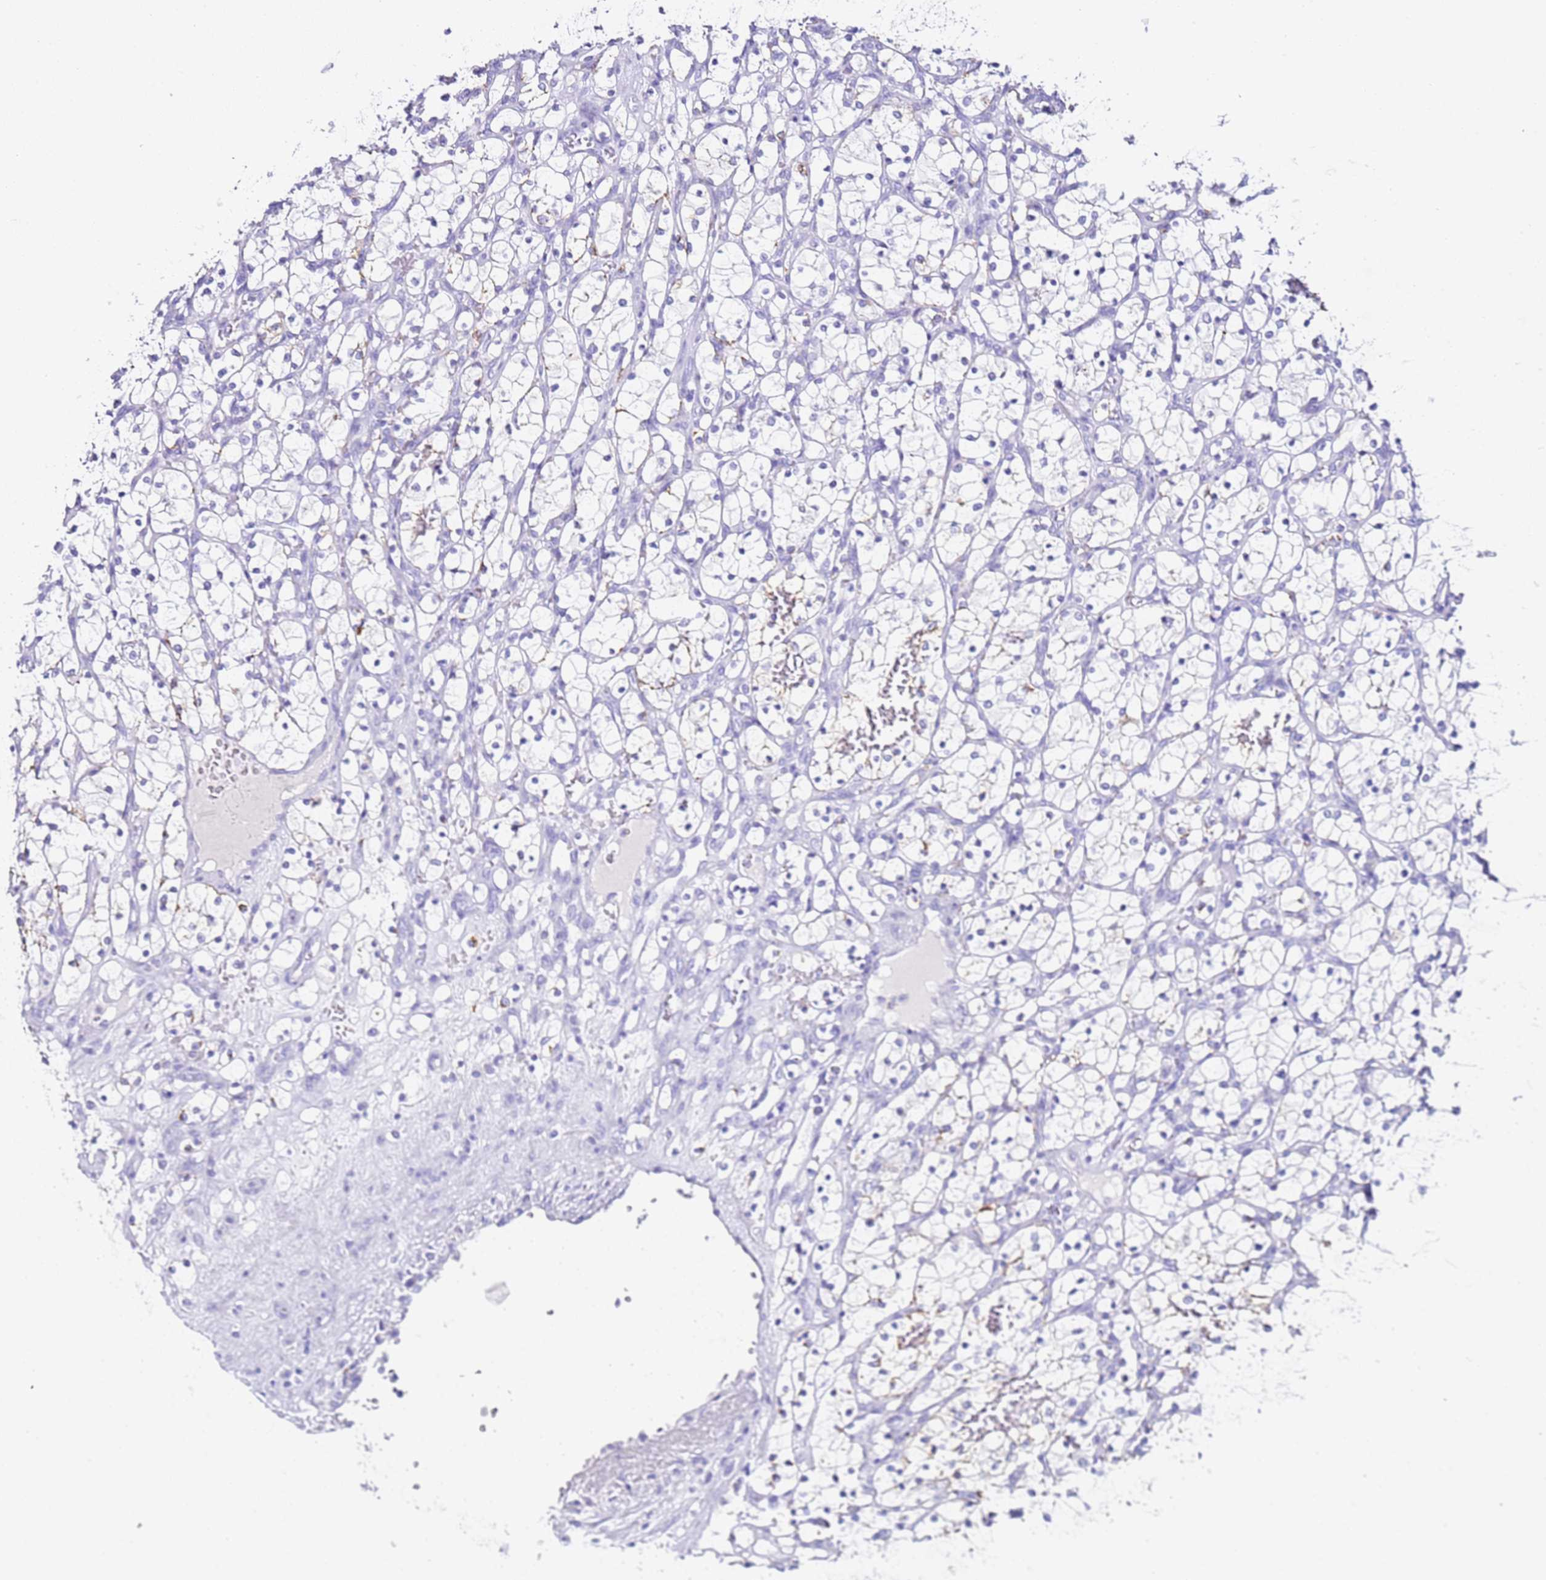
{"staining": {"intensity": "negative", "quantity": "none", "location": "none"}, "tissue": "renal cancer", "cell_type": "Tumor cells", "image_type": "cancer", "snomed": [{"axis": "morphology", "description": "Adenocarcinoma, NOS"}, {"axis": "topography", "description": "Kidney"}], "caption": "An image of human renal cancer is negative for staining in tumor cells. (DAB immunohistochemistry (IHC) visualized using brightfield microscopy, high magnification).", "gene": "PTBP2", "patient": {"sex": "female", "age": 69}}